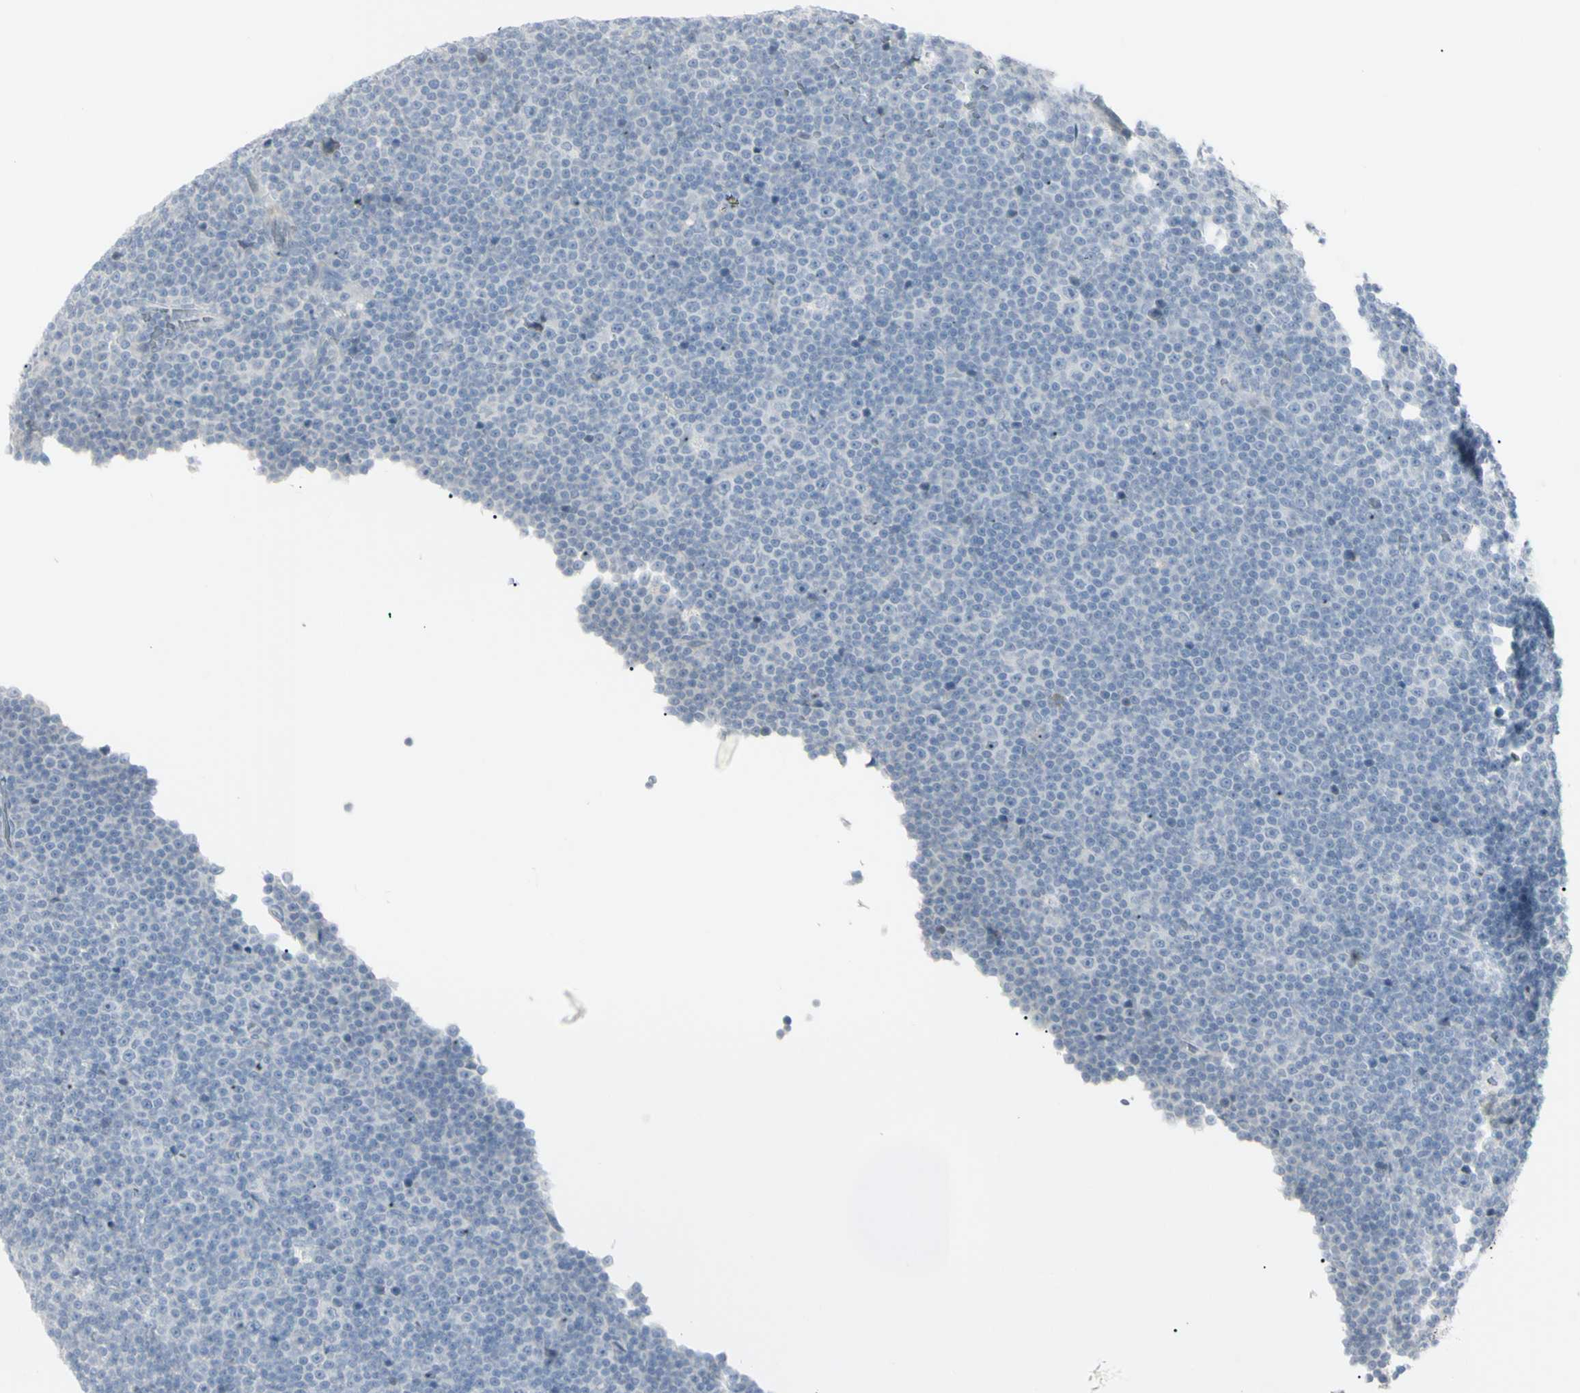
{"staining": {"intensity": "negative", "quantity": "none", "location": "none"}, "tissue": "lymphoma", "cell_type": "Tumor cells", "image_type": "cancer", "snomed": [{"axis": "morphology", "description": "Malignant lymphoma, non-Hodgkin's type, Low grade"}, {"axis": "topography", "description": "Lymph node"}], "caption": "This is an IHC histopathology image of low-grade malignant lymphoma, non-Hodgkin's type. There is no positivity in tumor cells.", "gene": "PIP", "patient": {"sex": "female", "age": 67}}